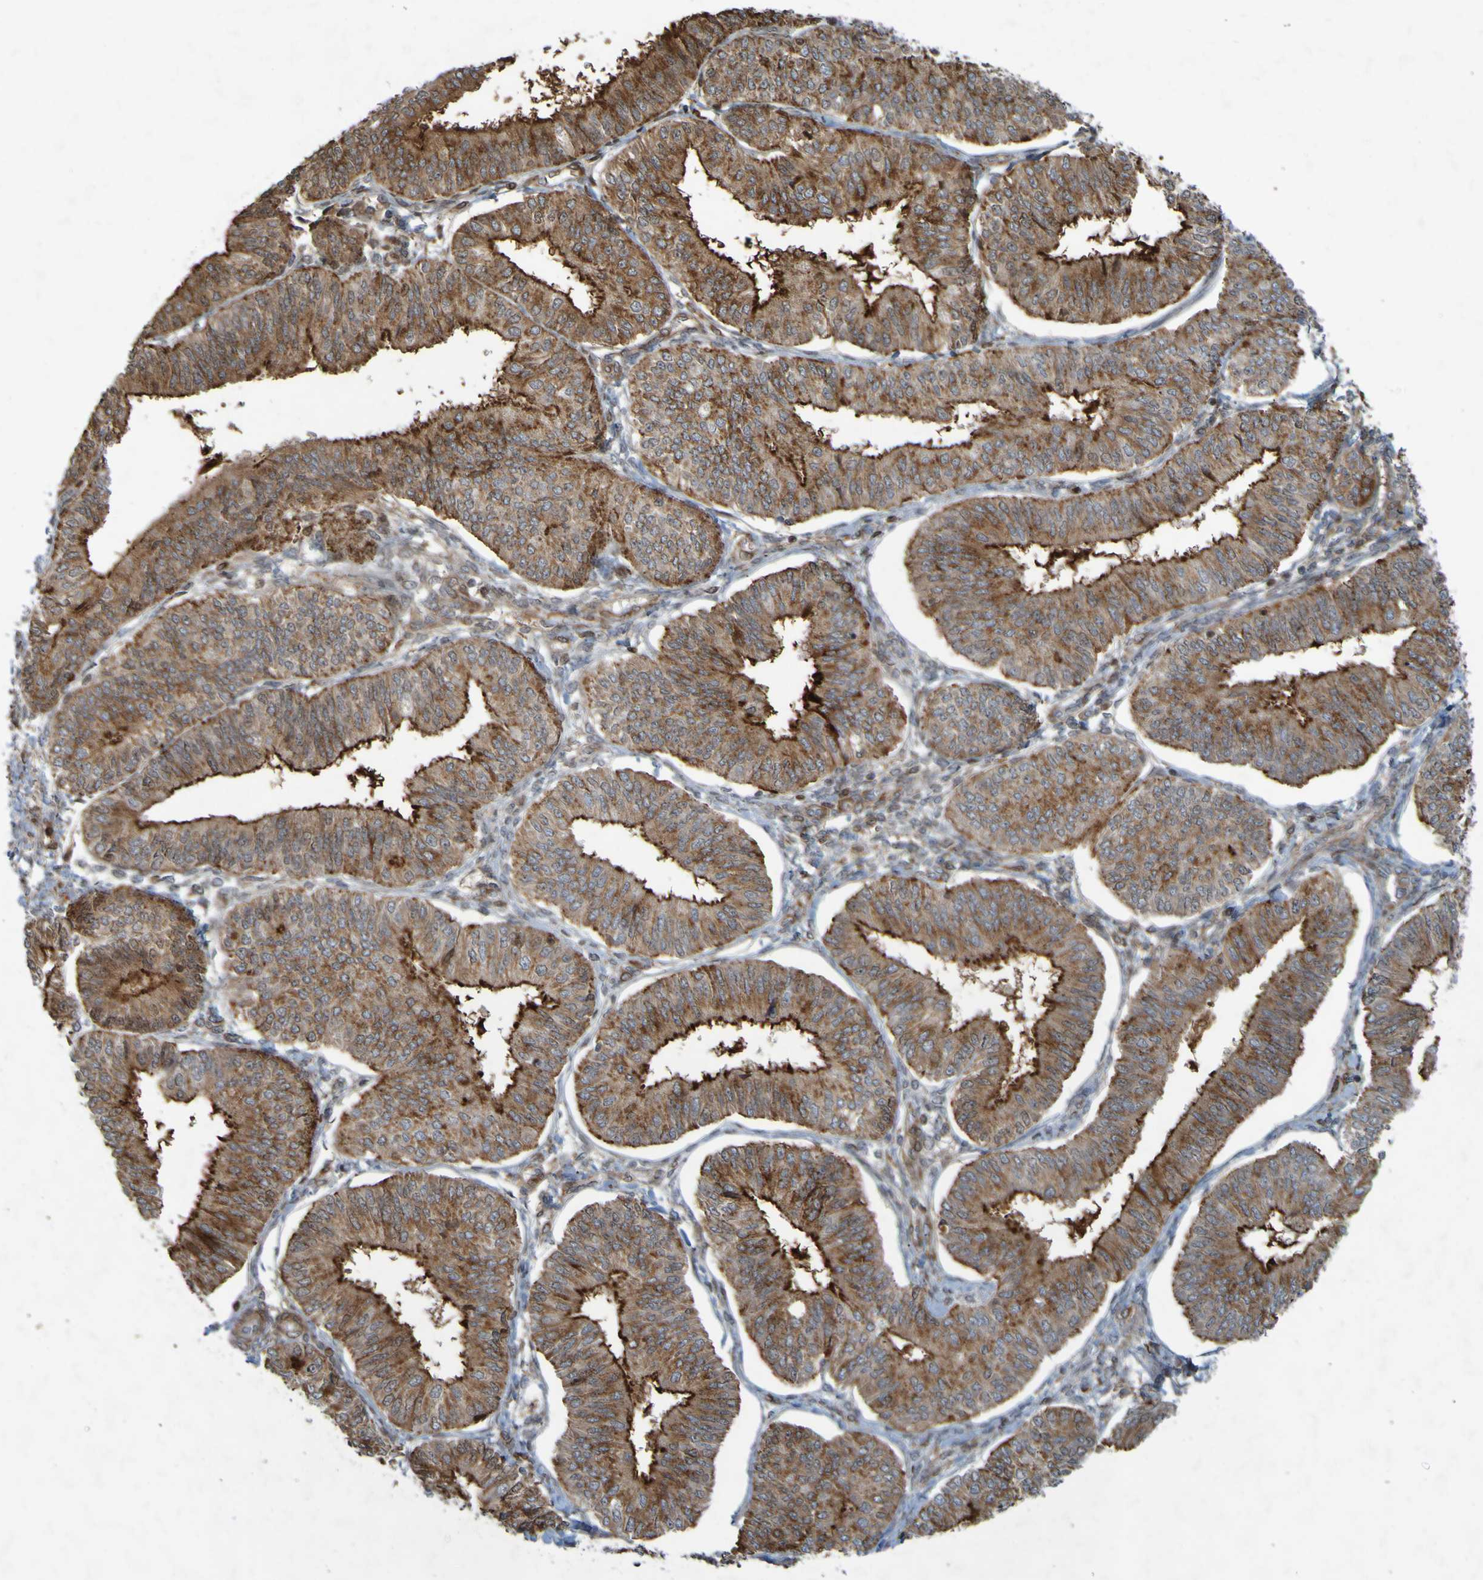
{"staining": {"intensity": "strong", "quantity": ">75%", "location": "cytoplasmic/membranous"}, "tissue": "endometrial cancer", "cell_type": "Tumor cells", "image_type": "cancer", "snomed": [{"axis": "morphology", "description": "Adenocarcinoma, NOS"}, {"axis": "topography", "description": "Endometrium"}], "caption": "Endometrial adenocarcinoma stained for a protein reveals strong cytoplasmic/membranous positivity in tumor cells. (brown staining indicates protein expression, while blue staining denotes nuclei).", "gene": "GUCY1A1", "patient": {"sex": "female", "age": 58}}